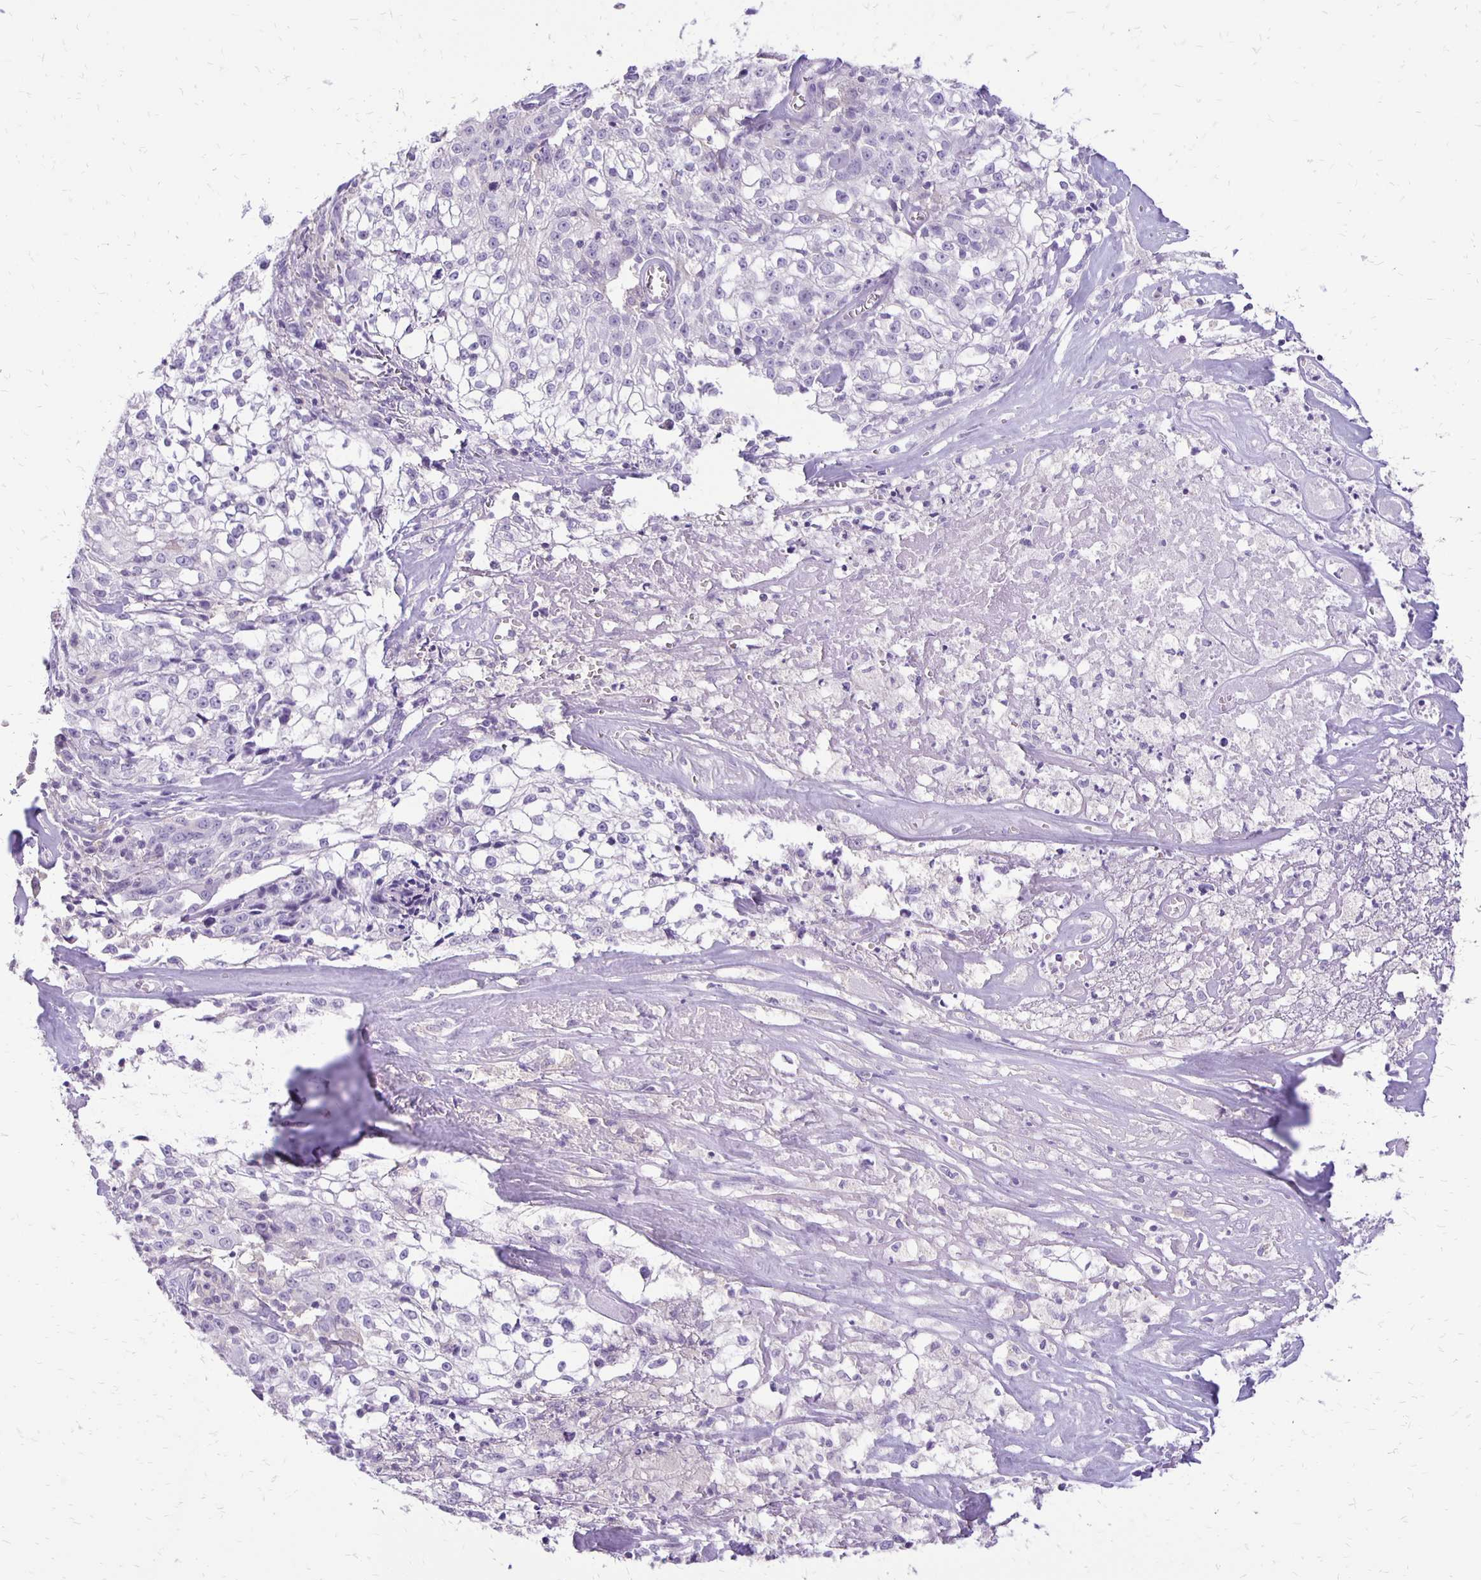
{"staining": {"intensity": "negative", "quantity": "none", "location": "none"}, "tissue": "cervical cancer", "cell_type": "Tumor cells", "image_type": "cancer", "snomed": [{"axis": "morphology", "description": "Squamous cell carcinoma, NOS"}, {"axis": "topography", "description": "Cervix"}], "caption": "IHC micrograph of neoplastic tissue: cervical cancer stained with DAB reveals no significant protein expression in tumor cells. Brightfield microscopy of IHC stained with DAB (3,3'-diaminobenzidine) (brown) and hematoxylin (blue), captured at high magnification.", "gene": "ANKRD45", "patient": {"sex": "female", "age": 85}}